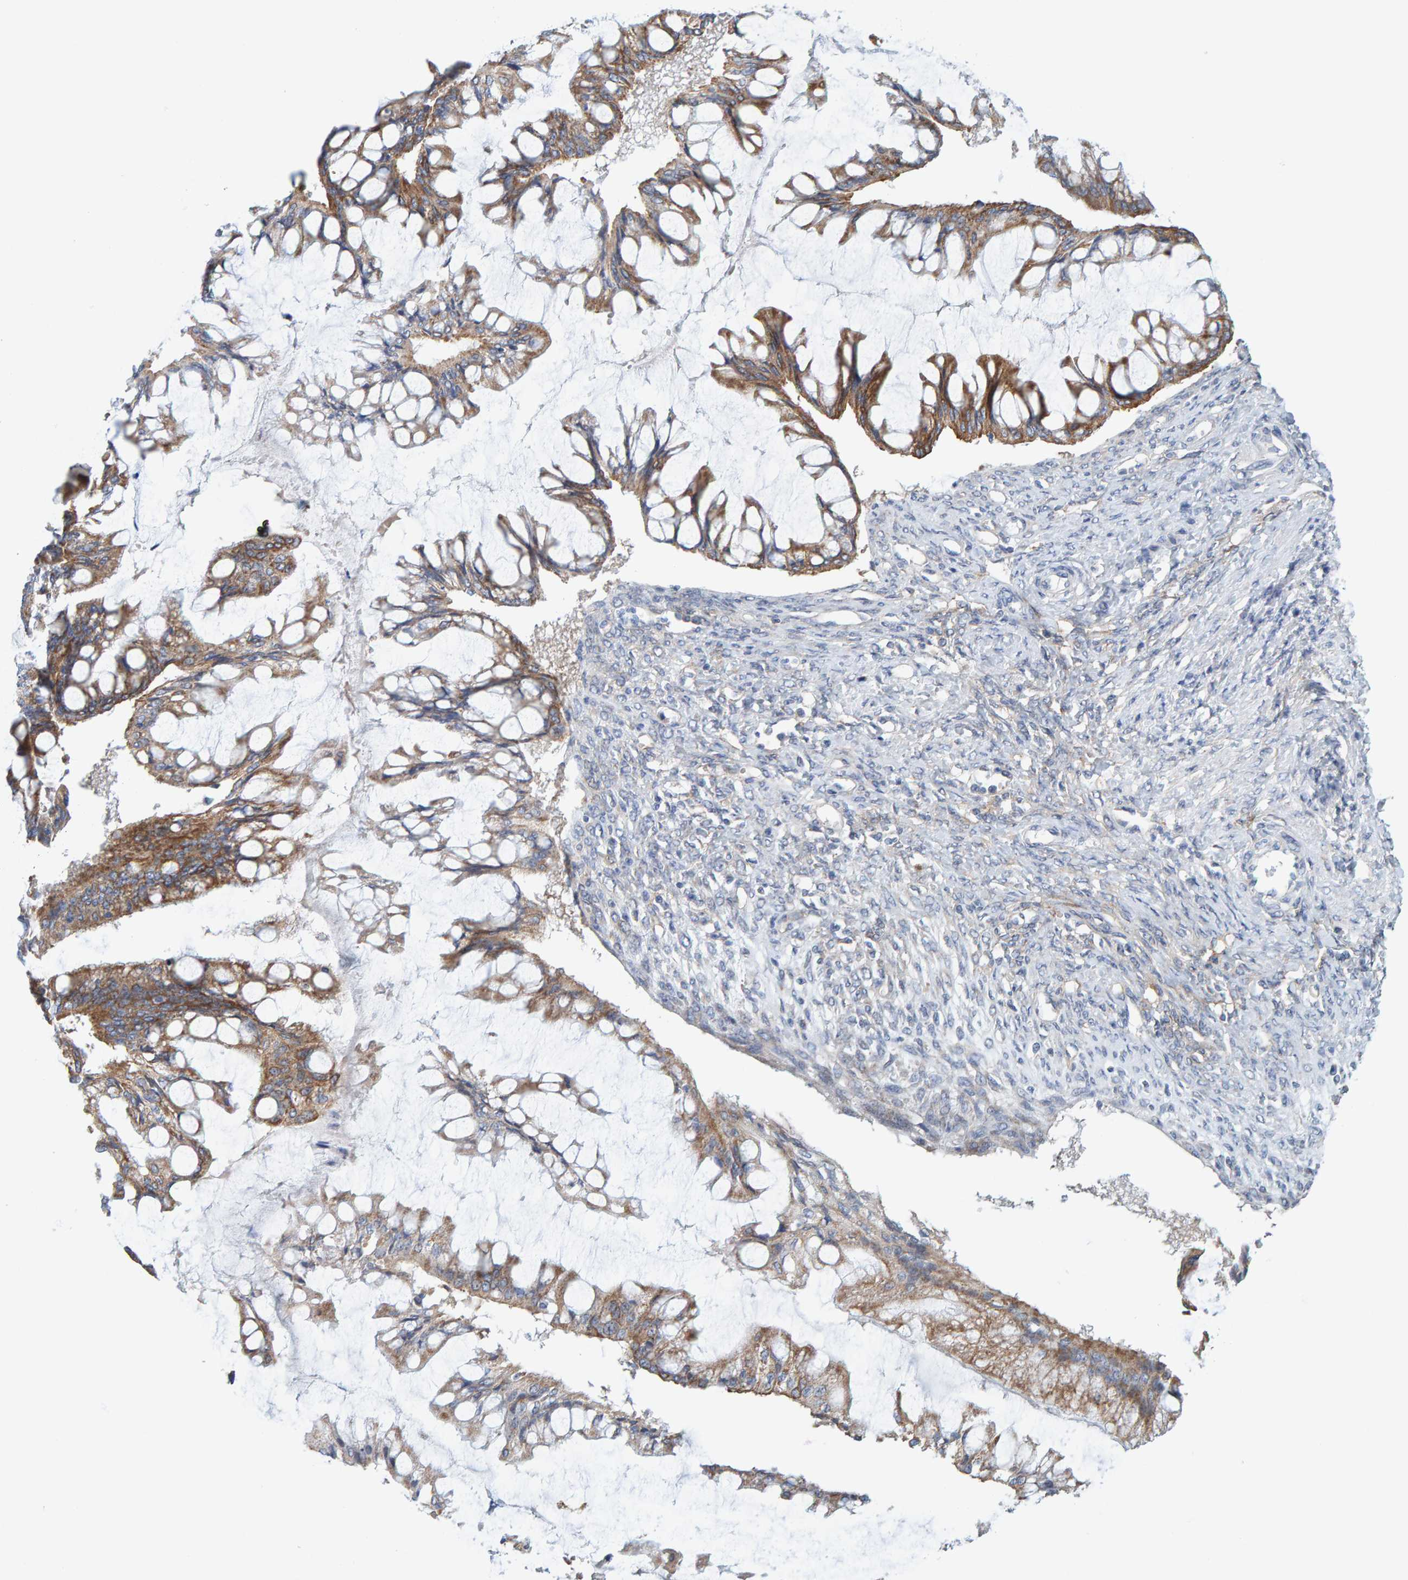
{"staining": {"intensity": "moderate", "quantity": ">75%", "location": "cytoplasmic/membranous"}, "tissue": "ovarian cancer", "cell_type": "Tumor cells", "image_type": "cancer", "snomed": [{"axis": "morphology", "description": "Cystadenocarcinoma, mucinous, NOS"}, {"axis": "topography", "description": "Ovary"}], "caption": "Human ovarian mucinous cystadenocarcinoma stained with a brown dye exhibits moderate cytoplasmic/membranous positive expression in approximately >75% of tumor cells.", "gene": "RGP1", "patient": {"sex": "female", "age": 73}}